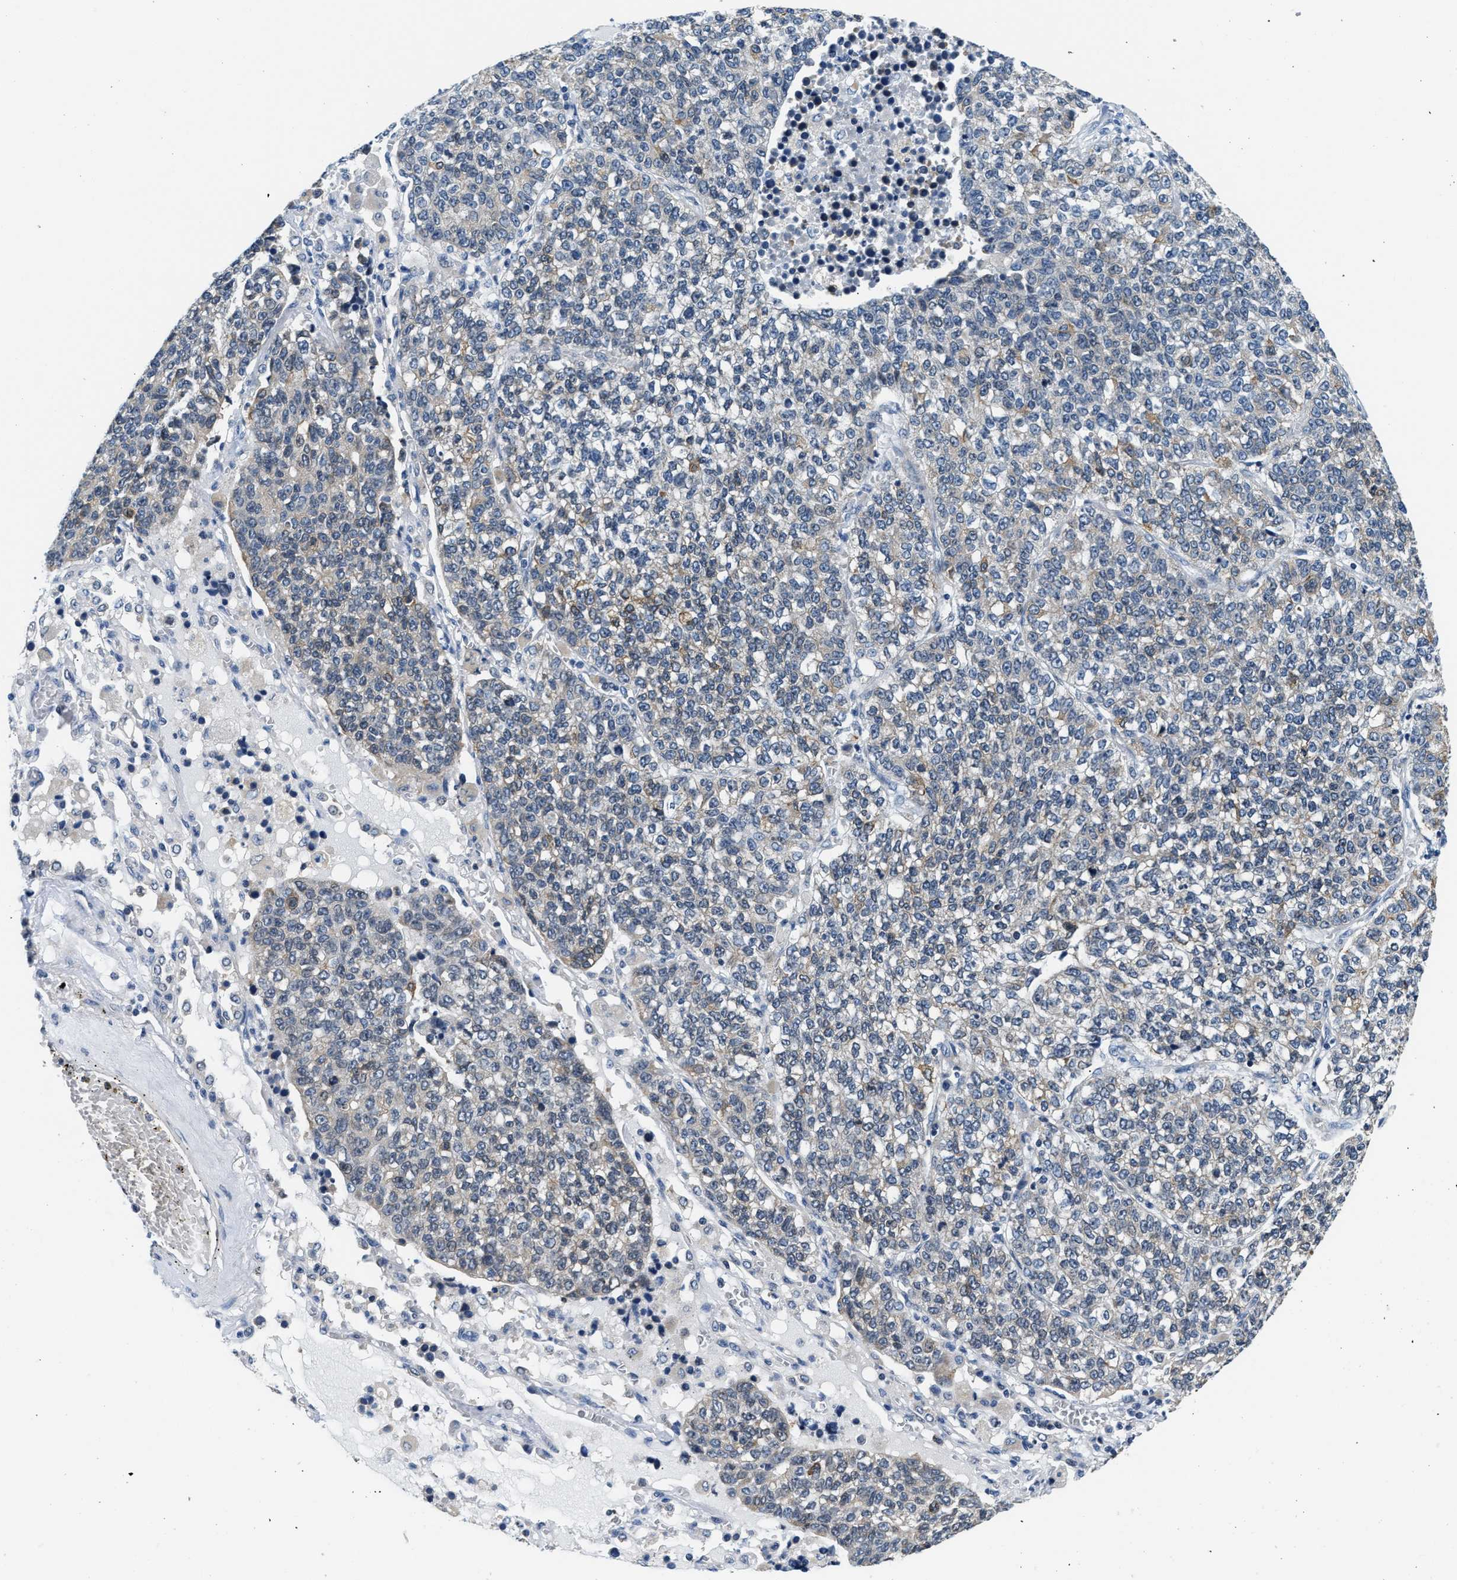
{"staining": {"intensity": "moderate", "quantity": "<25%", "location": "cytoplasmic/membranous"}, "tissue": "lung cancer", "cell_type": "Tumor cells", "image_type": "cancer", "snomed": [{"axis": "morphology", "description": "Adenocarcinoma, NOS"}, {"axis": "topography", "description": "Lung"}], "caption": "Lung cancer was stained to show a protein in brown. There is low levels of moderate cytoplasmic/membranous expression in about <25% of tumor cells. Using DAB (3,3'-diaminobenzidine) (brown) and hematoxylin (blue) stains, captured at high magnification using brightfield microscopy.", "gene": "CLGN", "patient": {"sex": "male", "age": 49}}